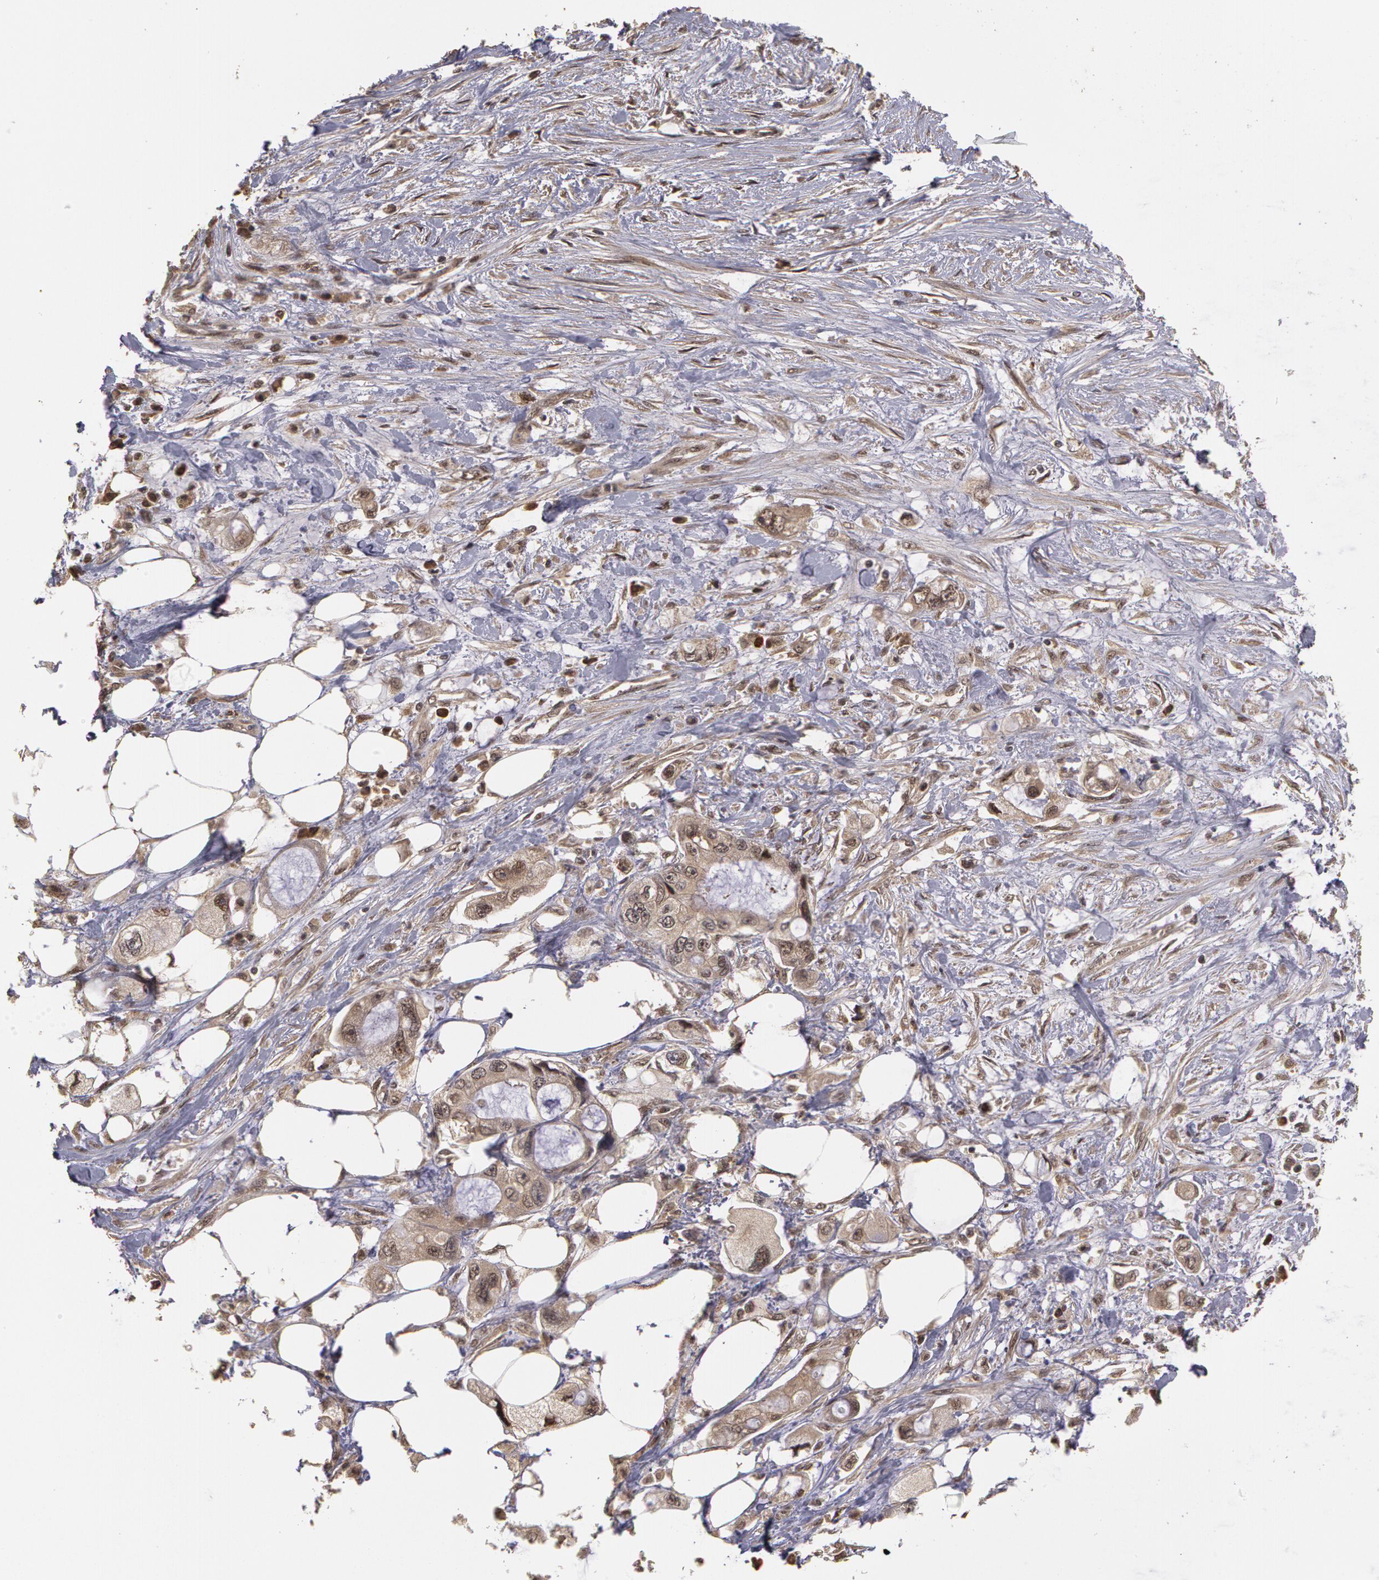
{"staining": {"intensity": "weak", "quantity": ">75%", "location": "cytoplasmic/membranous"}, "tissue": "pancreatic cancer", "cell_type": "Tumor cells", "image_type": "cancer", "snomed": [{"axis": "morphology", "description": "Adenocarcinoma, NOS"}, {"axis": "topography", "description": "Pancreas"}, {"axis": "topography", "description": "Stomach, upper"}], "caption": "Approximately >75% of tumor cells in human pancreatic cancer (adenocarcinoma) exhibit weak cytoplasmic/membranous protein positivity as visualized by brown immunohistochemical staining.", "gene": "GLIS1", "patient": {"sex": "male", "age": 77}}